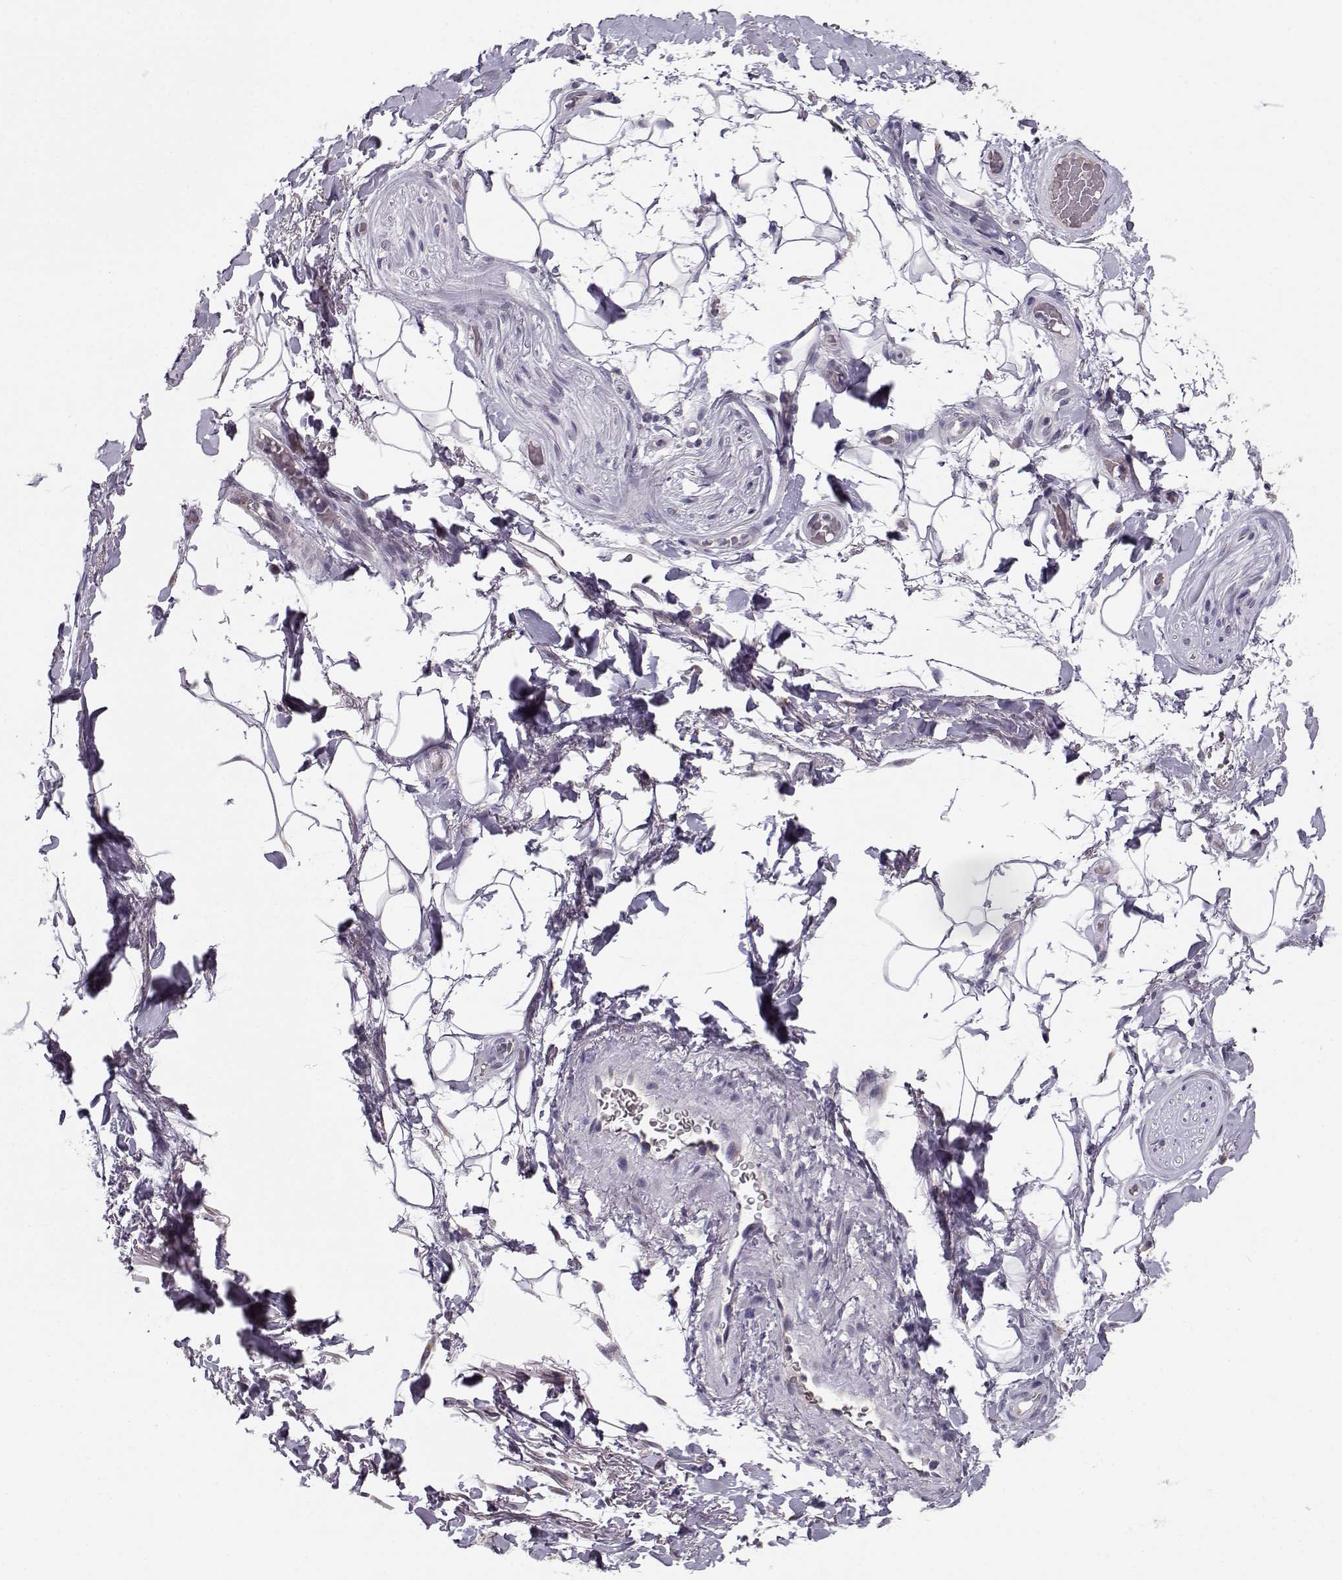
{"staining": {"intensity": "negative", "quantity": "none", "location": "none"}, "tissue": "adipose tissue", "cell_type": "Adipocytes", "image_type": "normal", "snomed": [{"axis": "morphology", "description": "Normal tissue, NOS"}, {"axis": "topography", "description": "Anal"}, {"axis": "topography", "description": "Peripheral nerve tissue"}], "caption": "IHC histopathology image of normal adipose tissue: human adipose tissue stained with DAB demonstrates no significant protein expression in adipocytes.", "gene": "SLC4A5", "patient": {"sex": "male", "age": 53}}